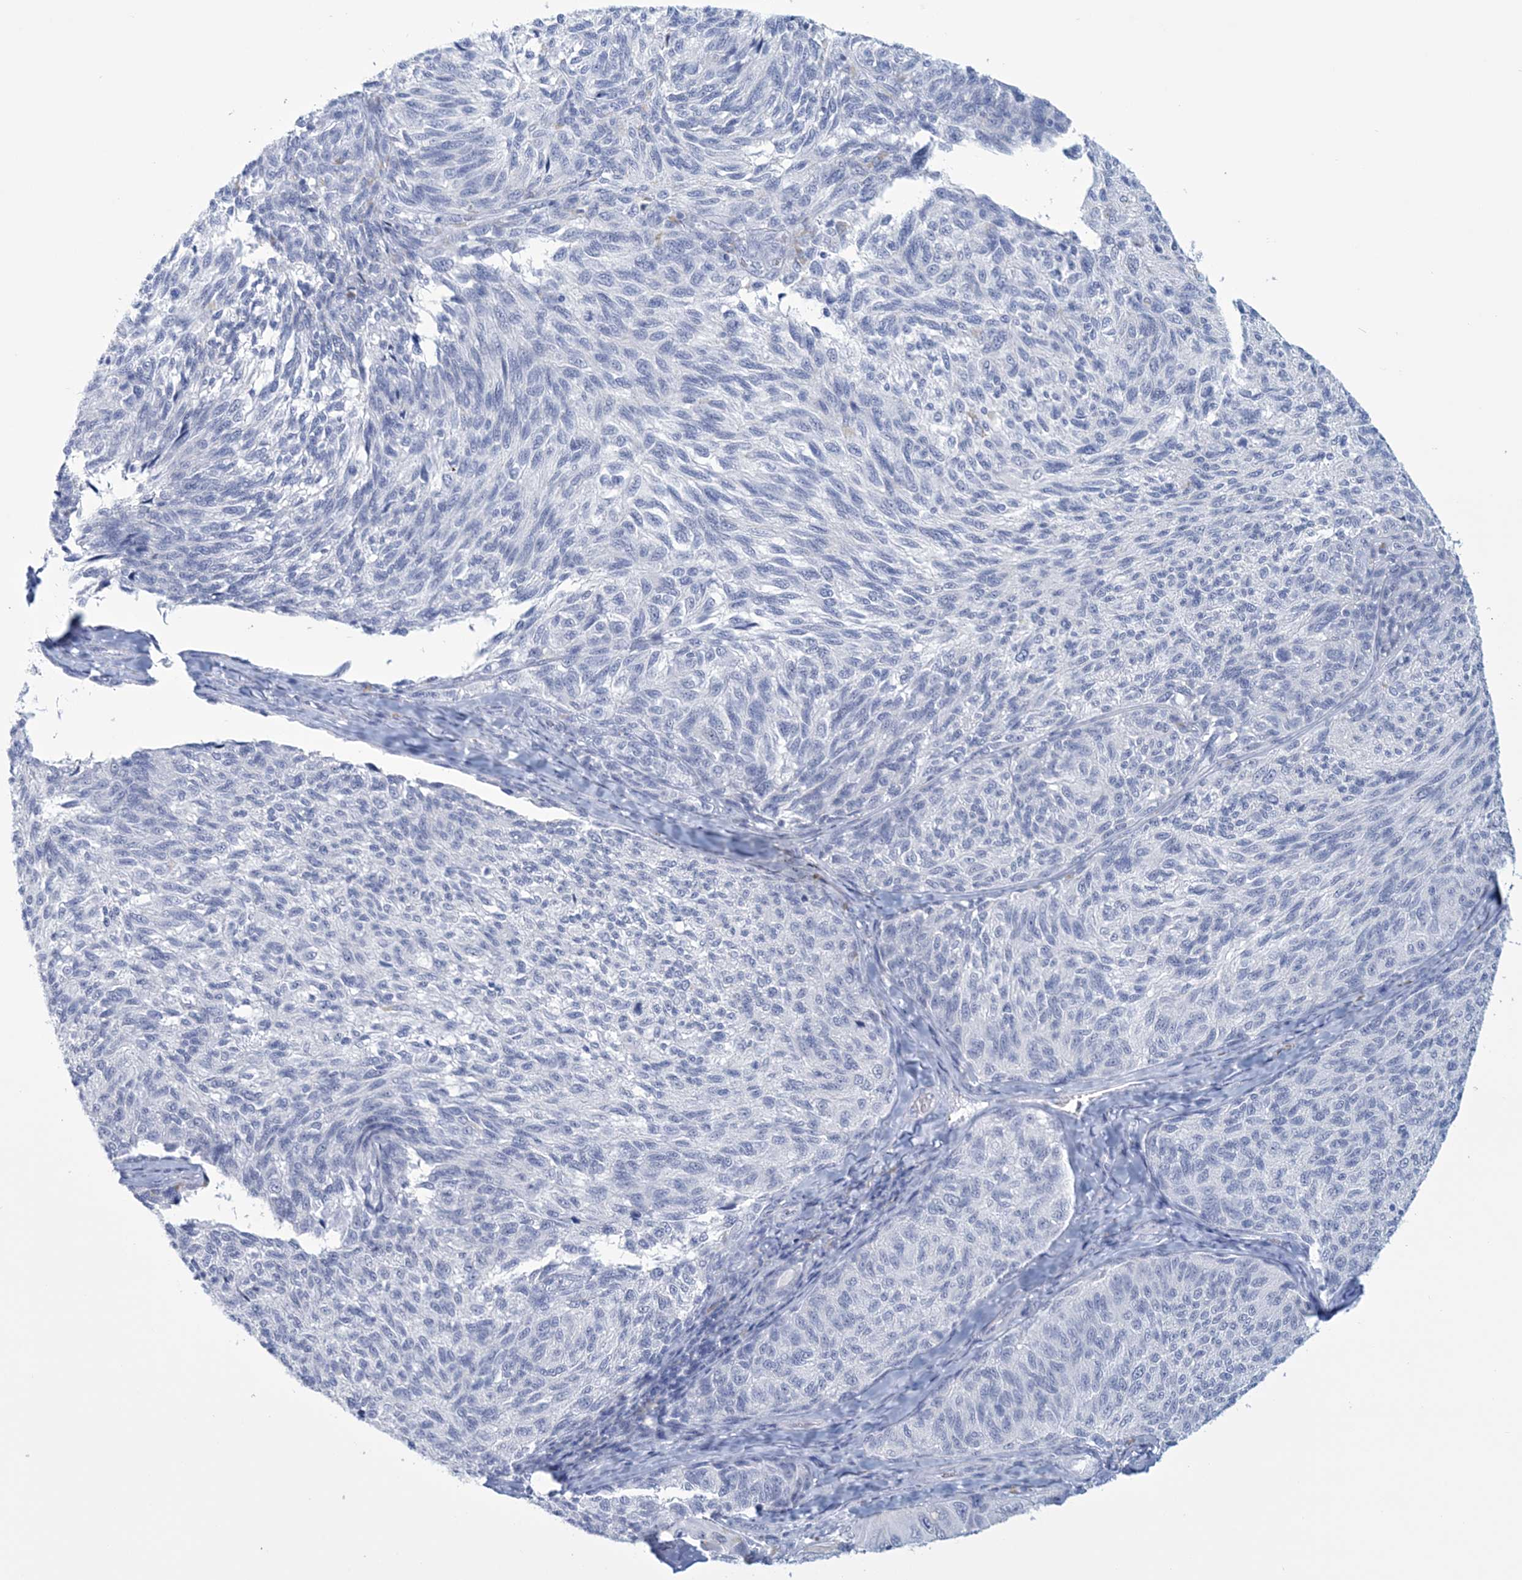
{"staining": {"intensity": "negative", "quantity": "none", "location": "none"}, "tissue": "melanoma", "cell_type": "Tumor cells", "image_type": "cancer", "snomed": [{"axis": "morphology", "description": "Malignant melanoma, NOS"}, {"axis": "topography", "description": "Skin"}], "caption": "Immunohistochemical staining of melanoma demonstrates no significant staining in tumor cells.", "gene": "DPCD", "patient": {"sex": "female", "age": 73}}